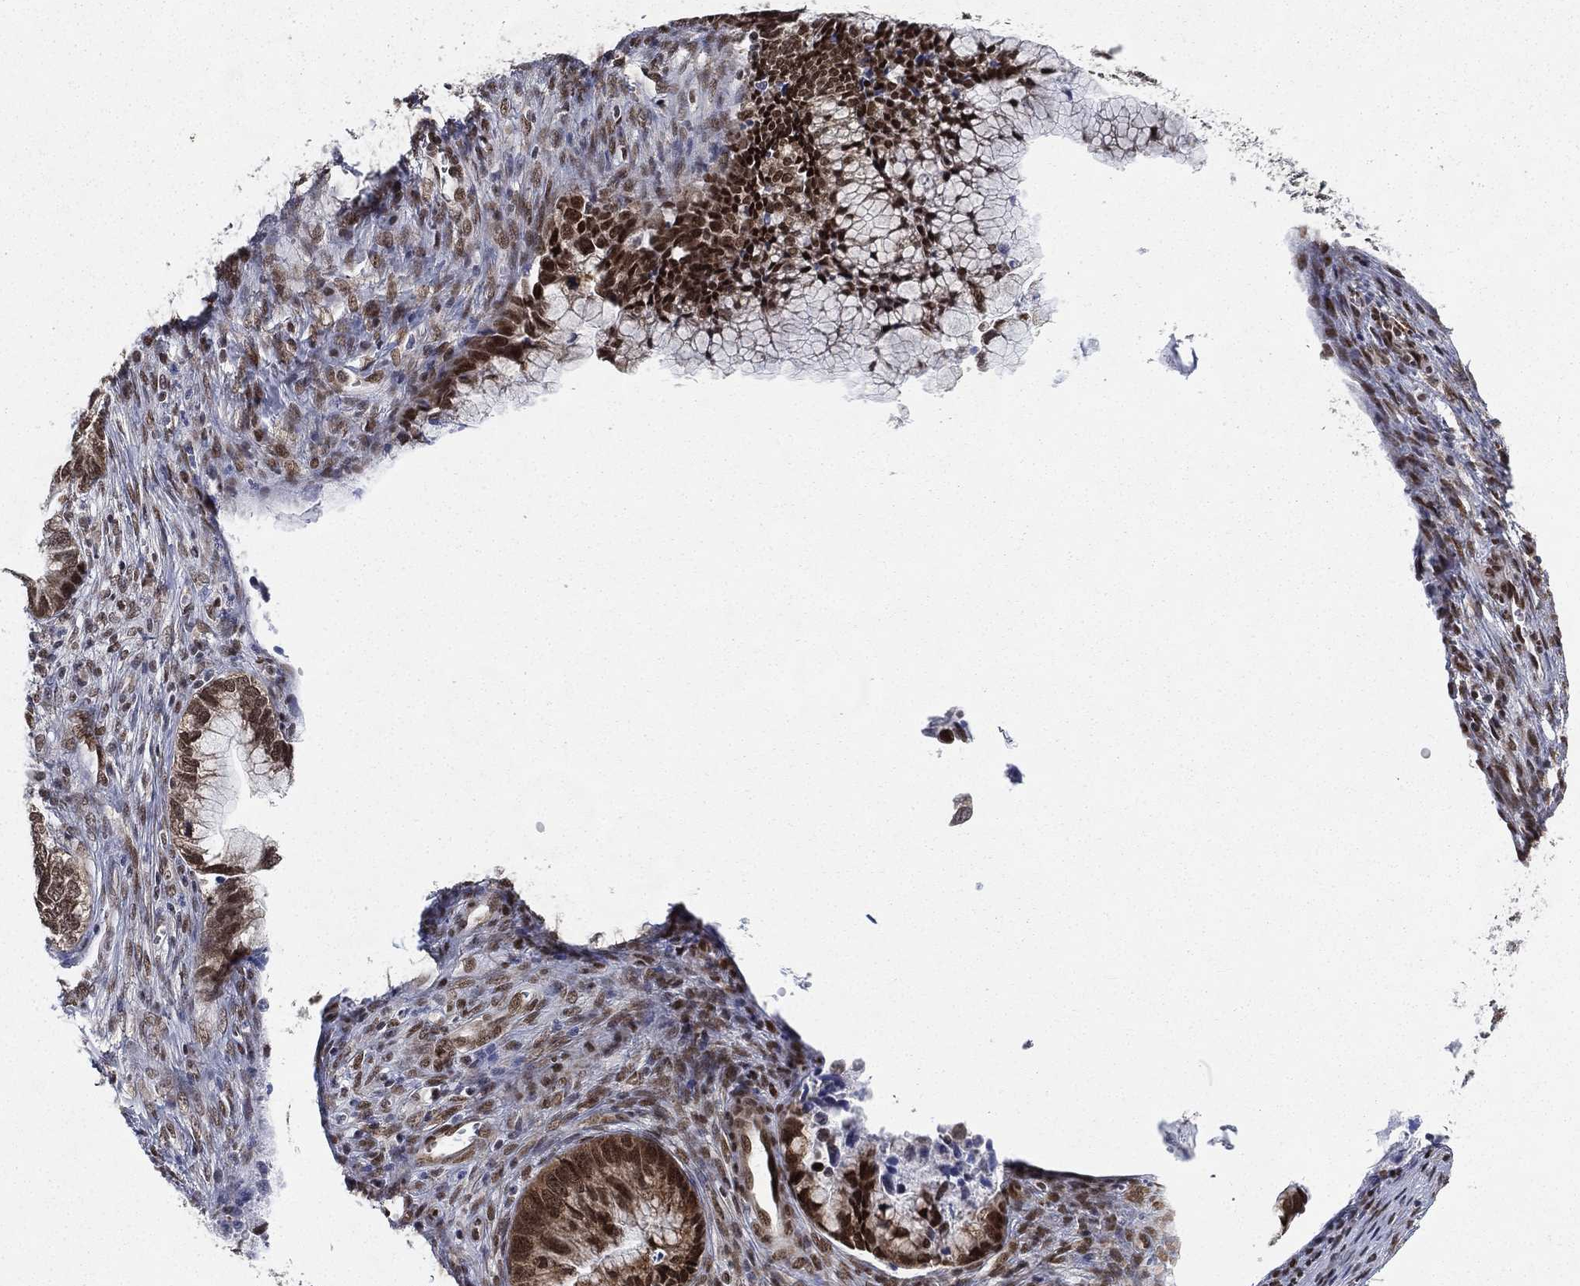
{"staining": {"intensity": "moderate", "quantity": ">75%", "location": "nuclear"}, "tissue": "cervical cancer", "cell_type": "Tumor cells", "image_type": "cancer", "snomed": [{"axis": "morphology", "description": "Adenocarcinoma, NOS"}, {"axis": "topography", "description": "Cervix"}], "caption": "Brown immunohistochemical staining in human cervical adenocarcinoma shows moderate nuclear positivity in about >75% of tumor cells. (Stains: DAB (3,3'-diaminobenzidine) in brown, nuclei in blue, Microscopy: brightfield microscopy at high magnification).", "gene": "FUBP3", "patient": {"sex": "female", "age": 44}}